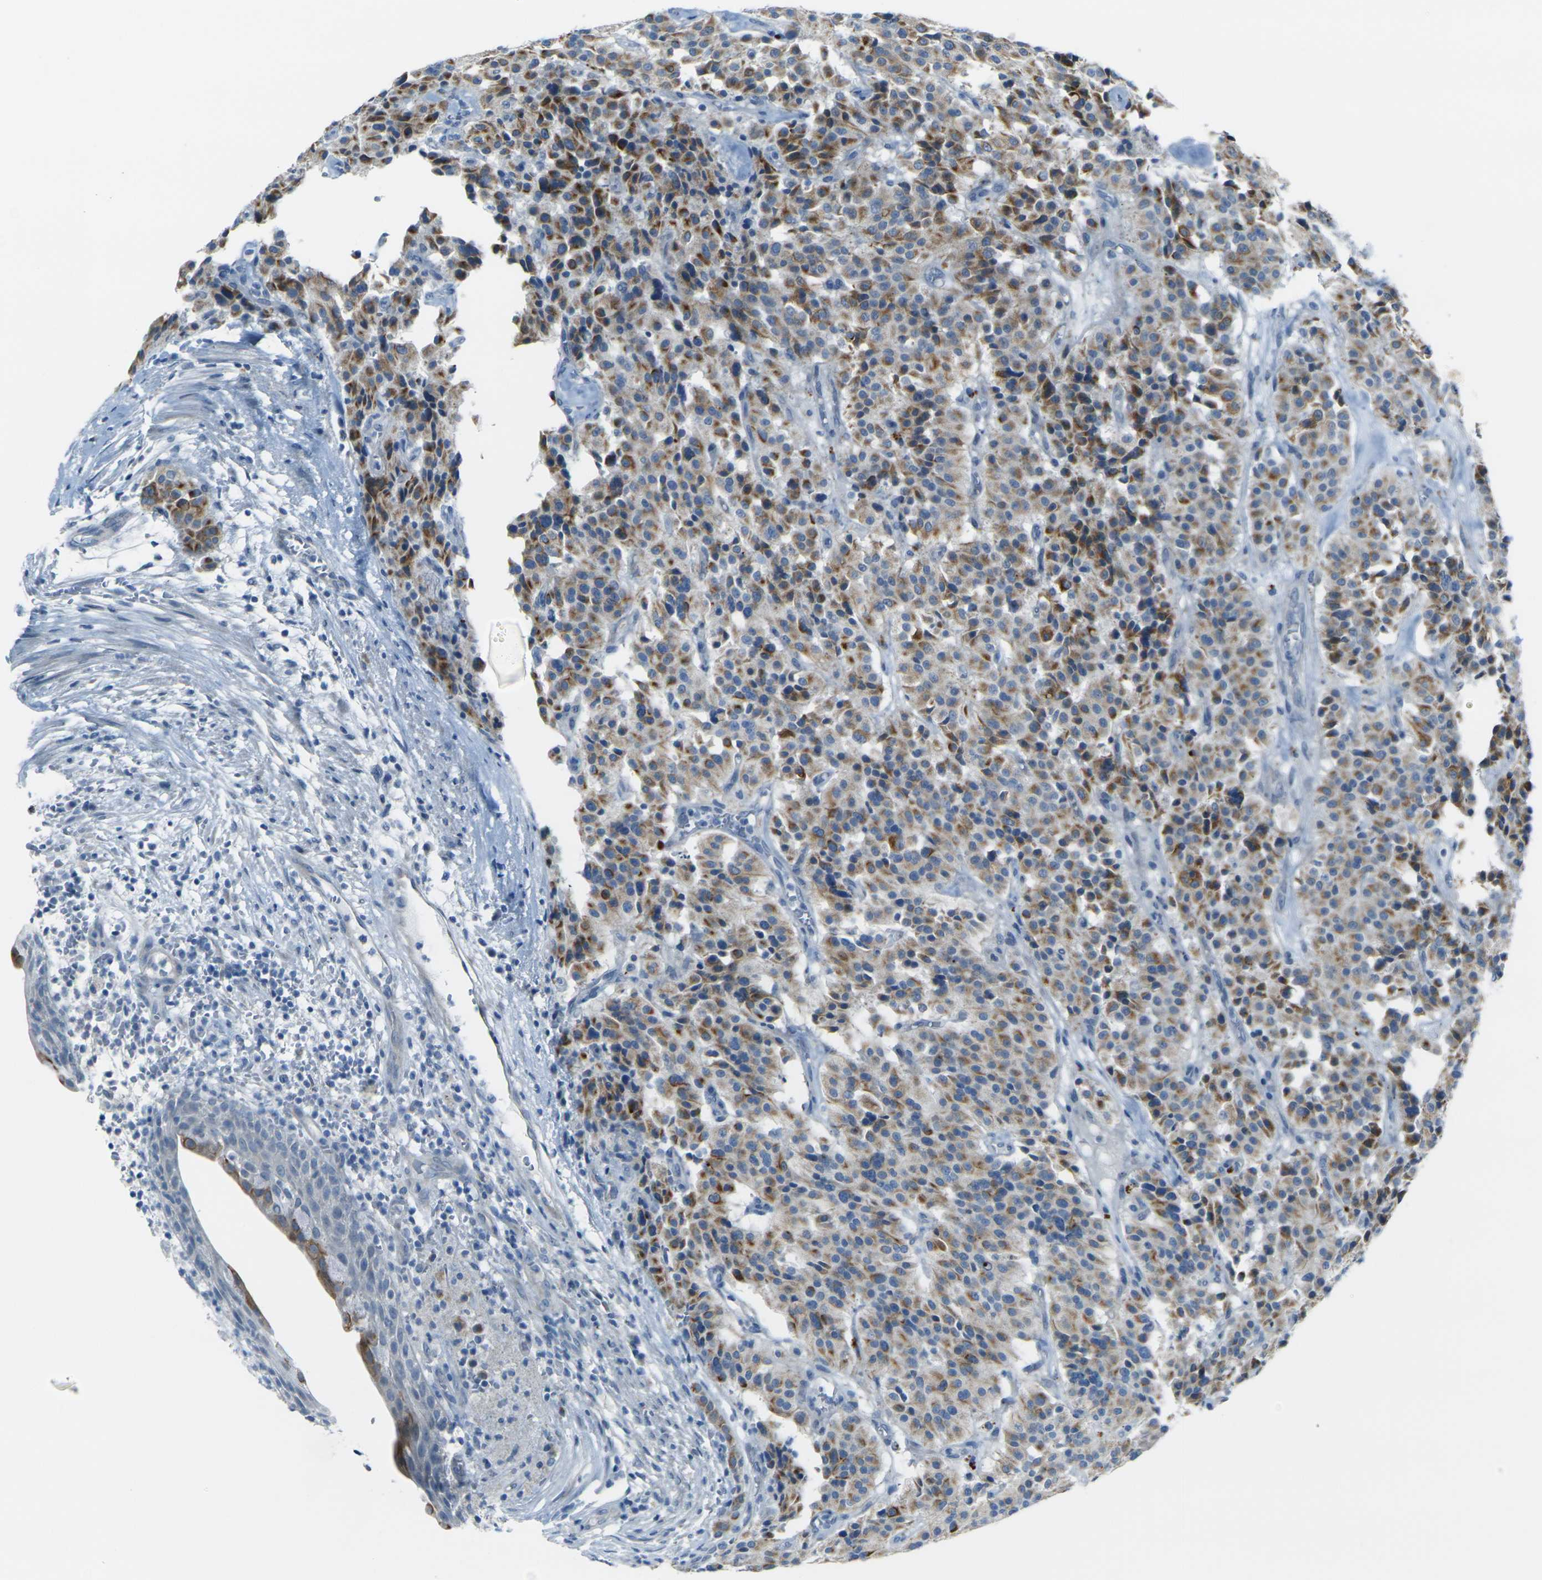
{"staining": {"intensity": "moderate", "quantity": ">75%", "location": "cytoplasmic/membranous"}, "tissue": "carcinoid", "cell_type": "Tumor cells", "image_type": "cancer", "snomed": [{"axis": "morphology", "description": "Carcinoid, malignant, NOS"}, {"axis": "topography", "description": "Lung"}], "caption": "A histopathology image of malignant carcinoid stained for a protein shows moderate cytoplasmic/membranous brown staining in tumor cells. Immunohistochemistry stains the protein in brown and the nuclei are stained blue.", "gene": "ANKRD46", "patient": {"sex": "male", "age": 30}}